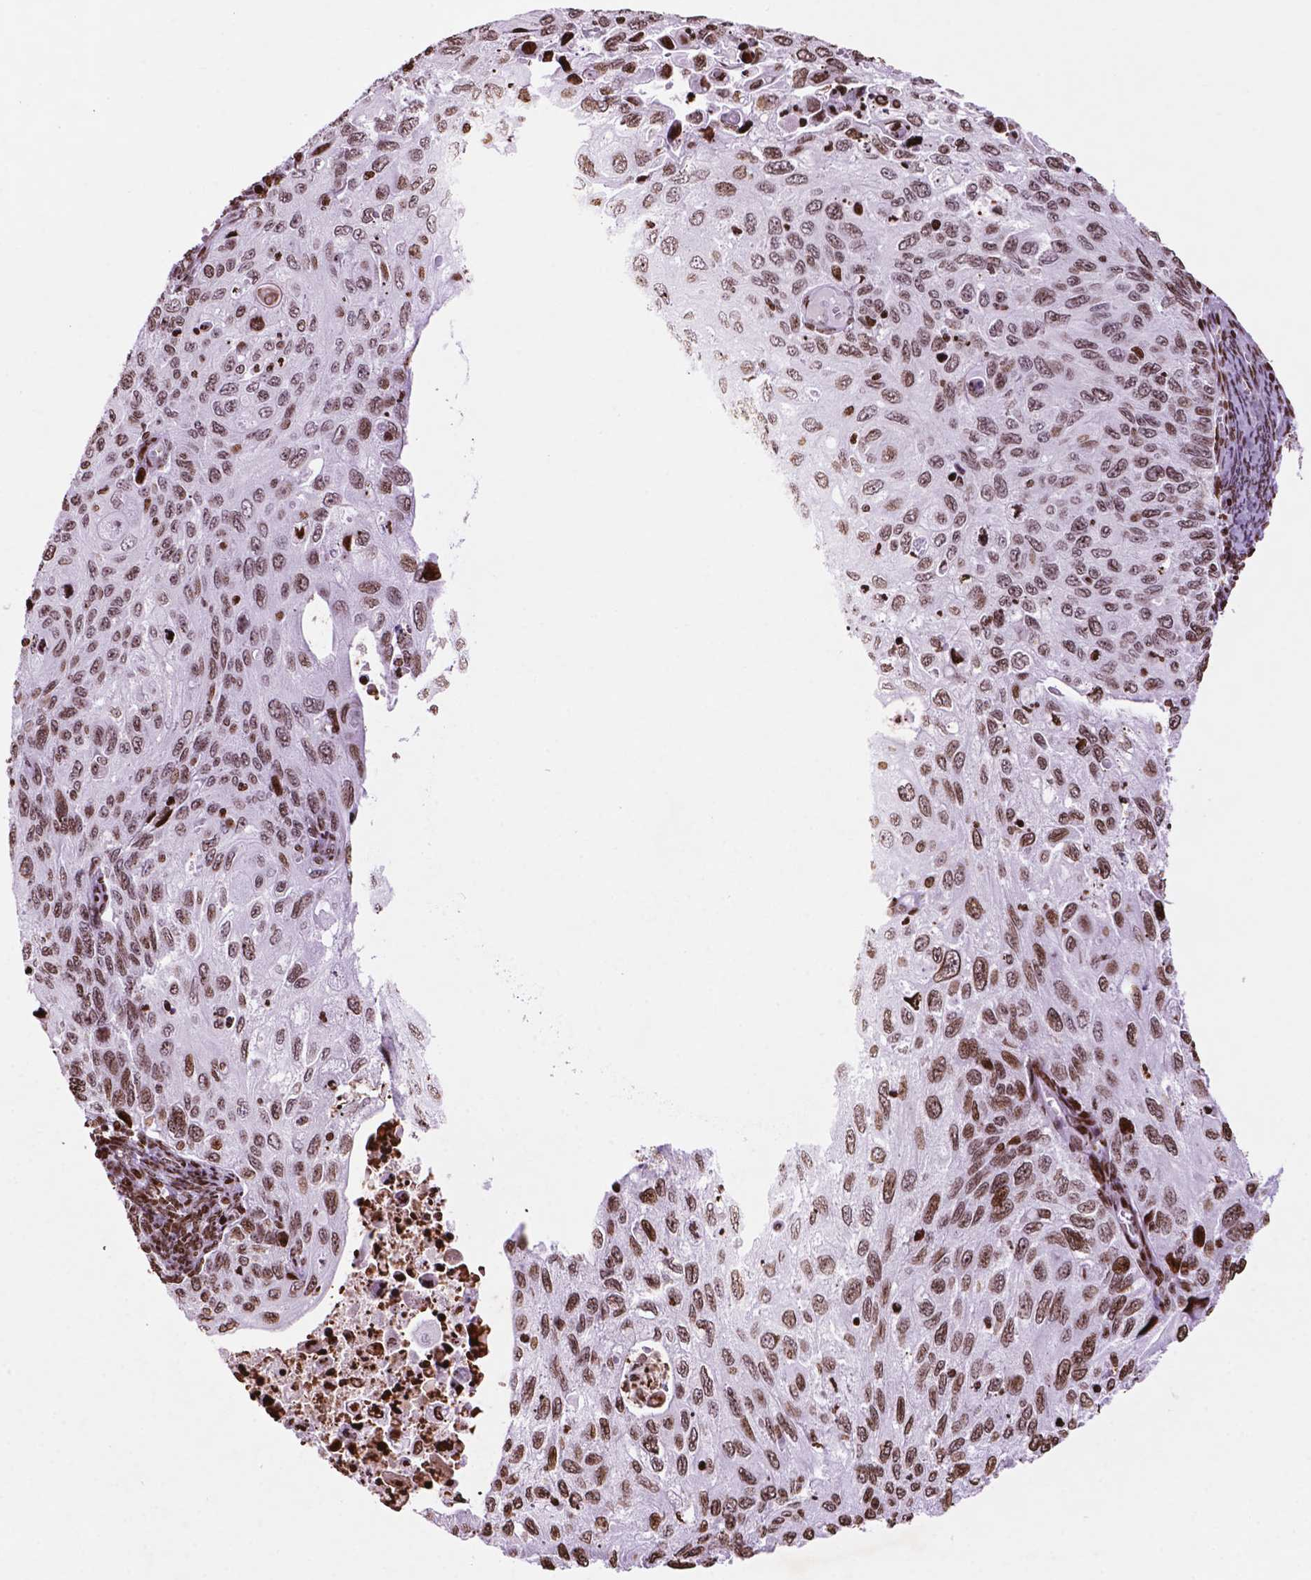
{"staining": {"intensity": "moderate", "quantity": ">75%", "location": "nuclear"}, "tissue": "cervical cancer", "cell_type": "Tumor cells", "image_type": "cancer", "snomed": [{"axis": "morphology", "description": "Squamous cell carcinoma, NOS"}, {"axis": "topography", "description": "Cervix"}], "caption": "Immunohistochemical staining of cervical cancer demonstrates medium levels of moderate nuclear protein positivity in approximately >75% of tumor cells.", "gene": "TMEM250", "patient": {"sex": "female", "age": 70}}